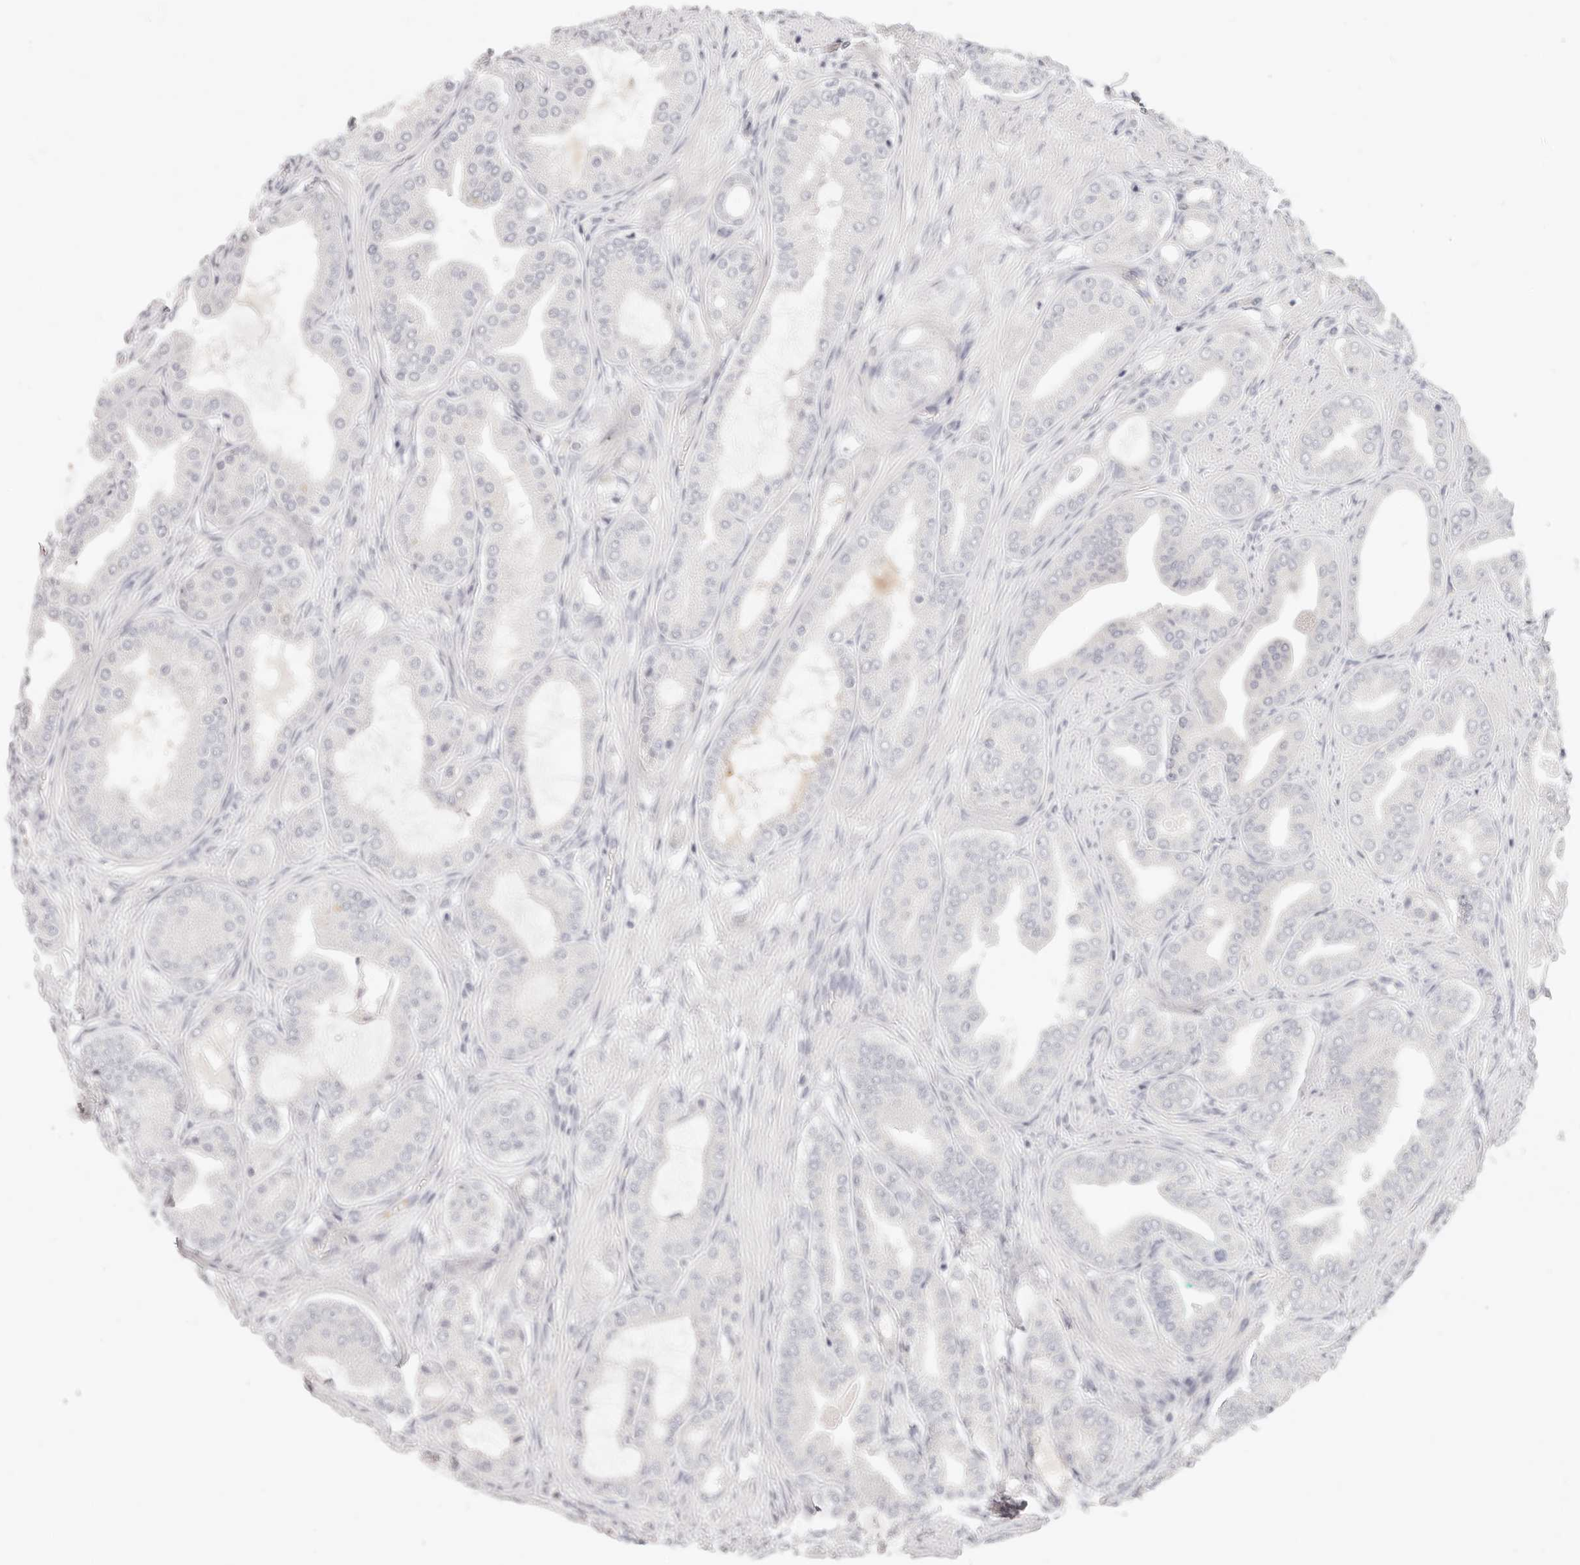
{"staining": {"intensity": "negative", "quantity": "none", "location": "none"}, "tissue": "prostate cancer", "cell_type": "Tumor cells", "image_type": "cancer", "snomed": [{"axis": "morphology", "description": "Adenocarcinoma, High grade"}, {"axis": "topography", "description": "Prostate"}], "caption": "Micrograph shows no significant protein staining in tumor cells of prostate cancer (adenocarcinoma (high-grade)). (DAB (3,3'-diaminobenzidine) IHC visualized using brightfield microscopy, high magnification).", "gene": "ASCL1", "patient": {"sex": "male", "age": 60}}